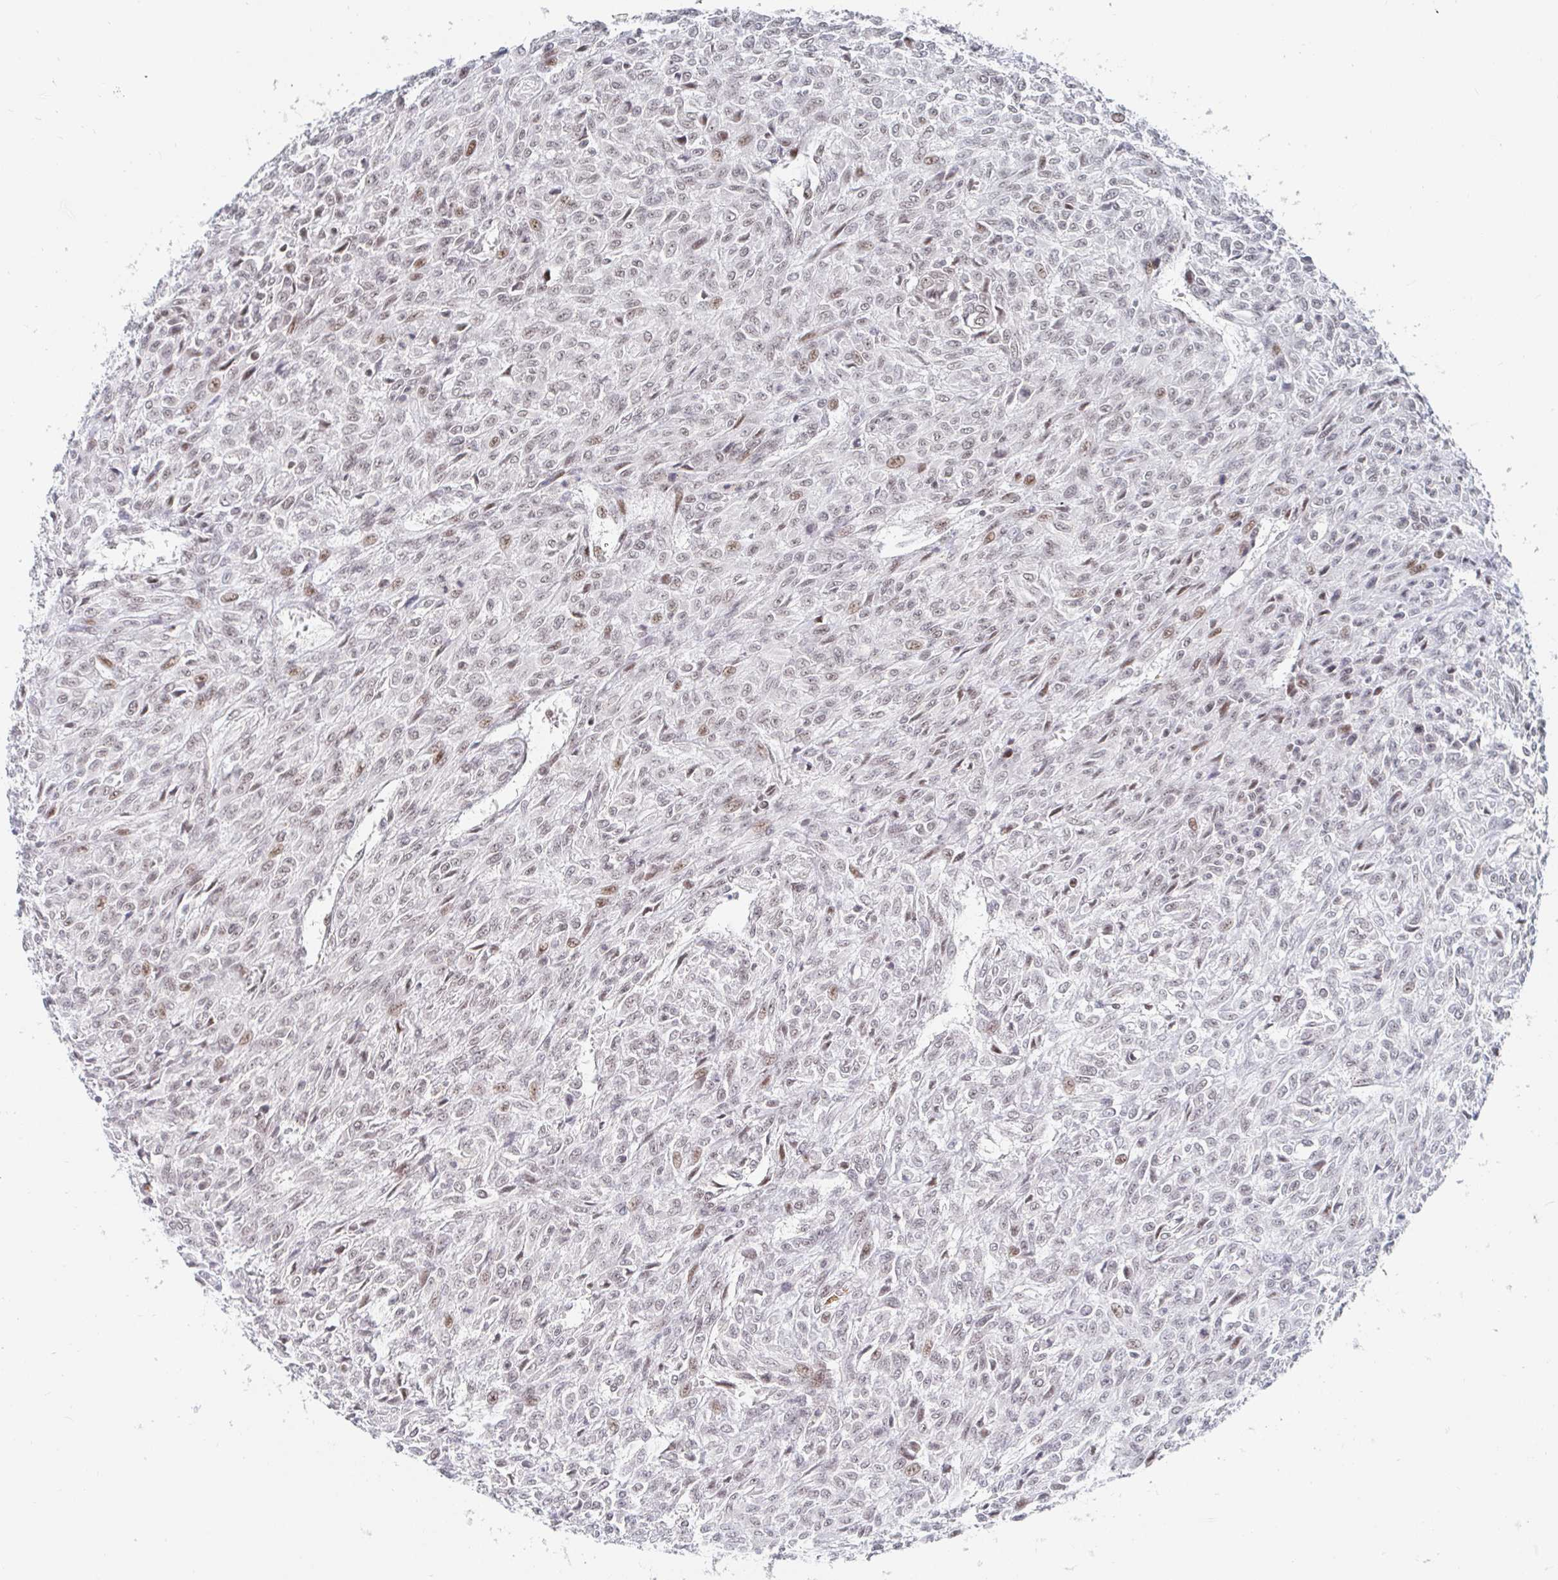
{"staining": {"intensity": "weak", "quantity": "25%-75%", "location": "nuclear"}, "tissue": "renal cancer", "cell_type": "Tumor cells", "image_type": "cancer", "snomed": [{"axis": "morphology", "description": "Adenocarcinoma, NOS"}, {"axis": "topography", "description": "Kidney"}], "caption": "A brown stain labels weak nuclear expression of a protein in human renal adenocarcinoma tumor cells.", "gene": "CHD2", "patient": {"sex": "male", "age": 58}}